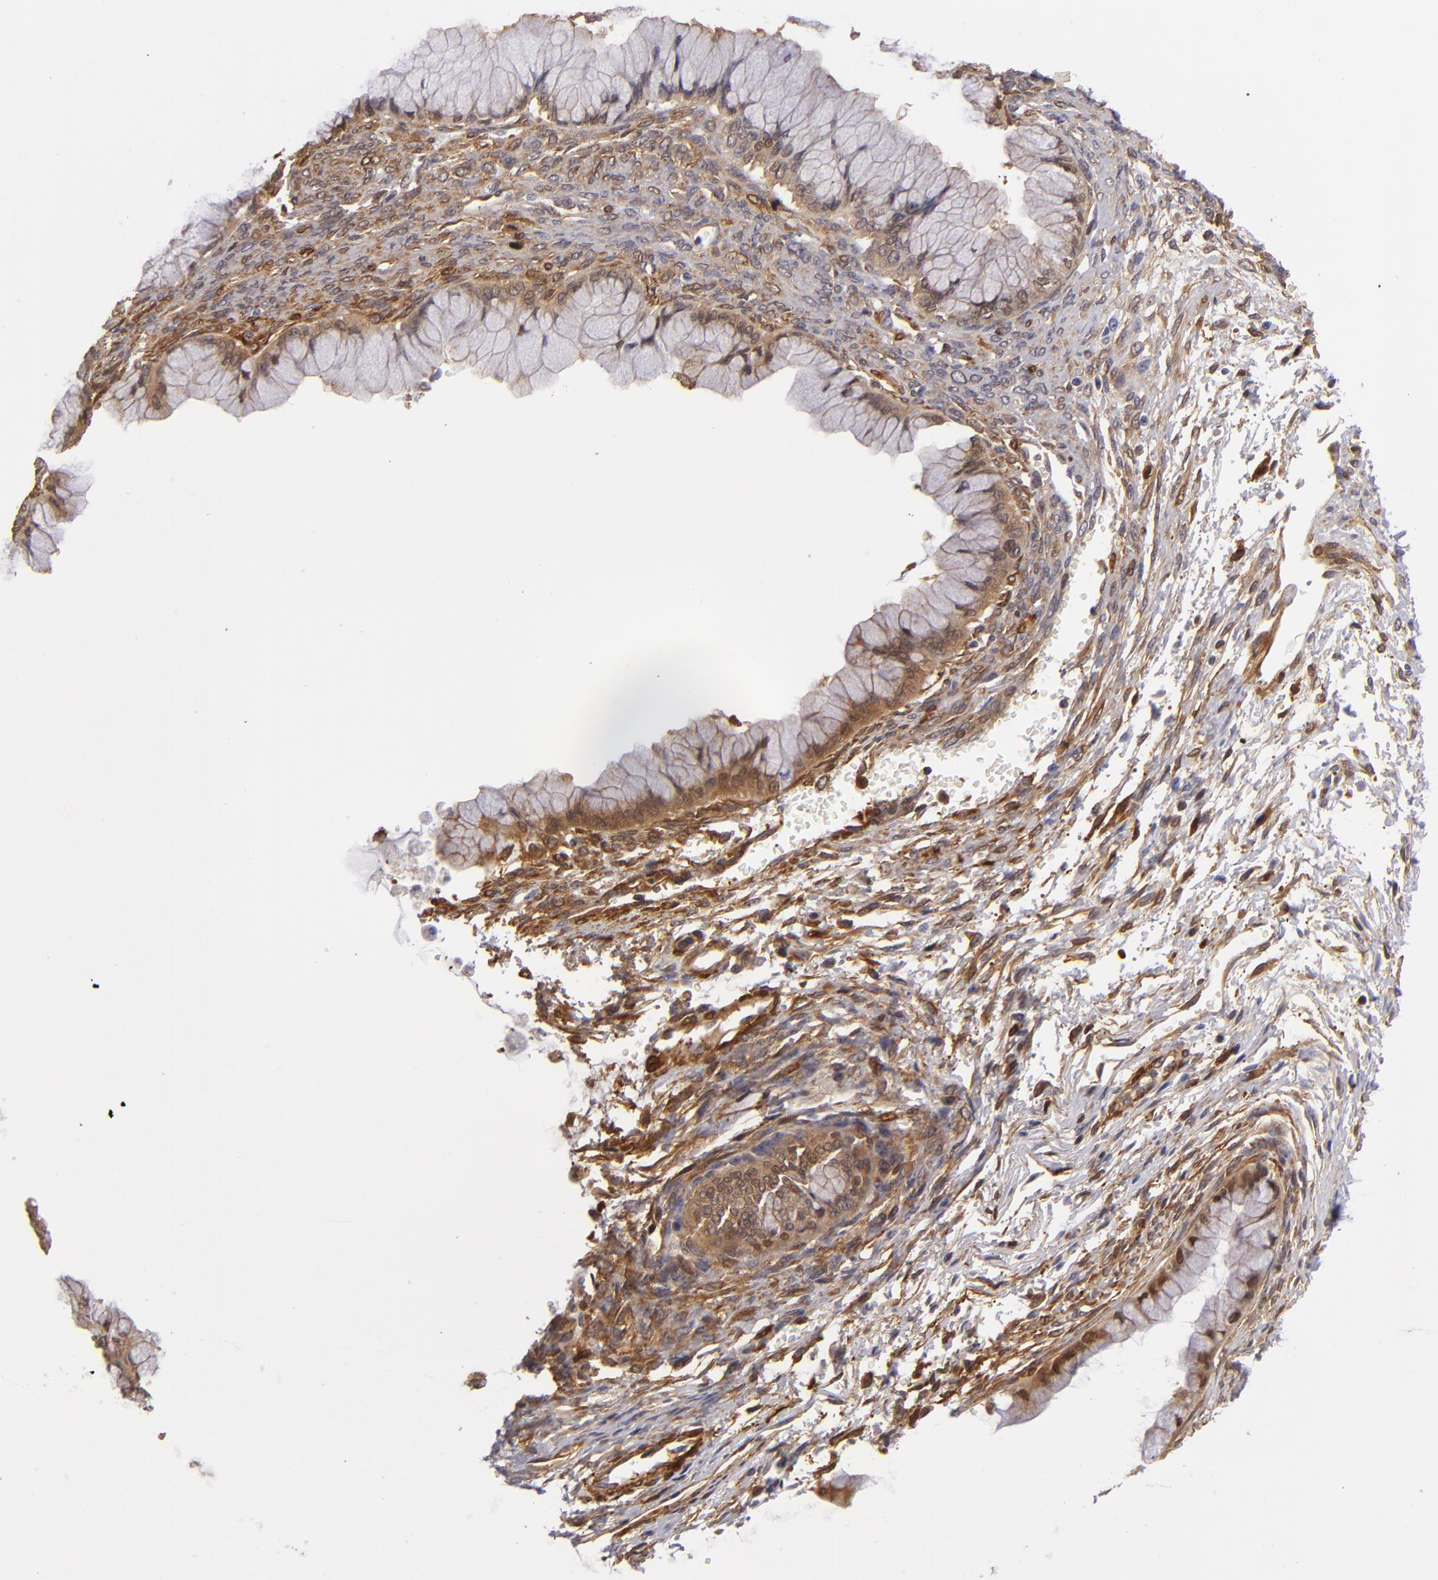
{"staining": {"intensity": "weak", "quantity": ">75%", "location": "cytoplasmic/membranous,nuclear"}, "tissue": "ovarian cancer", "cell_type": "Tumor cells", "image_type": "cancer", "snomed": [{"axis": "morphology", "description": "Cystadenocarcinoma, mucinous, NOS"}, {"axis": "topography", "description": "Ovary"}], "caption": "Ovarian cancer tissue demonstrates weak cytoplasmic/membranous and nuclear positivity in approximately >75% of tumor cells, visualized by immunohistochemistry. (Stains: DAB (3,3'-diaminobenzidine) in brown, nuclei in blue, Microscopy: brightfield microscopy at high magnification).", "gene": "VCL", "patient": {"sex": "female", "age": 63}}